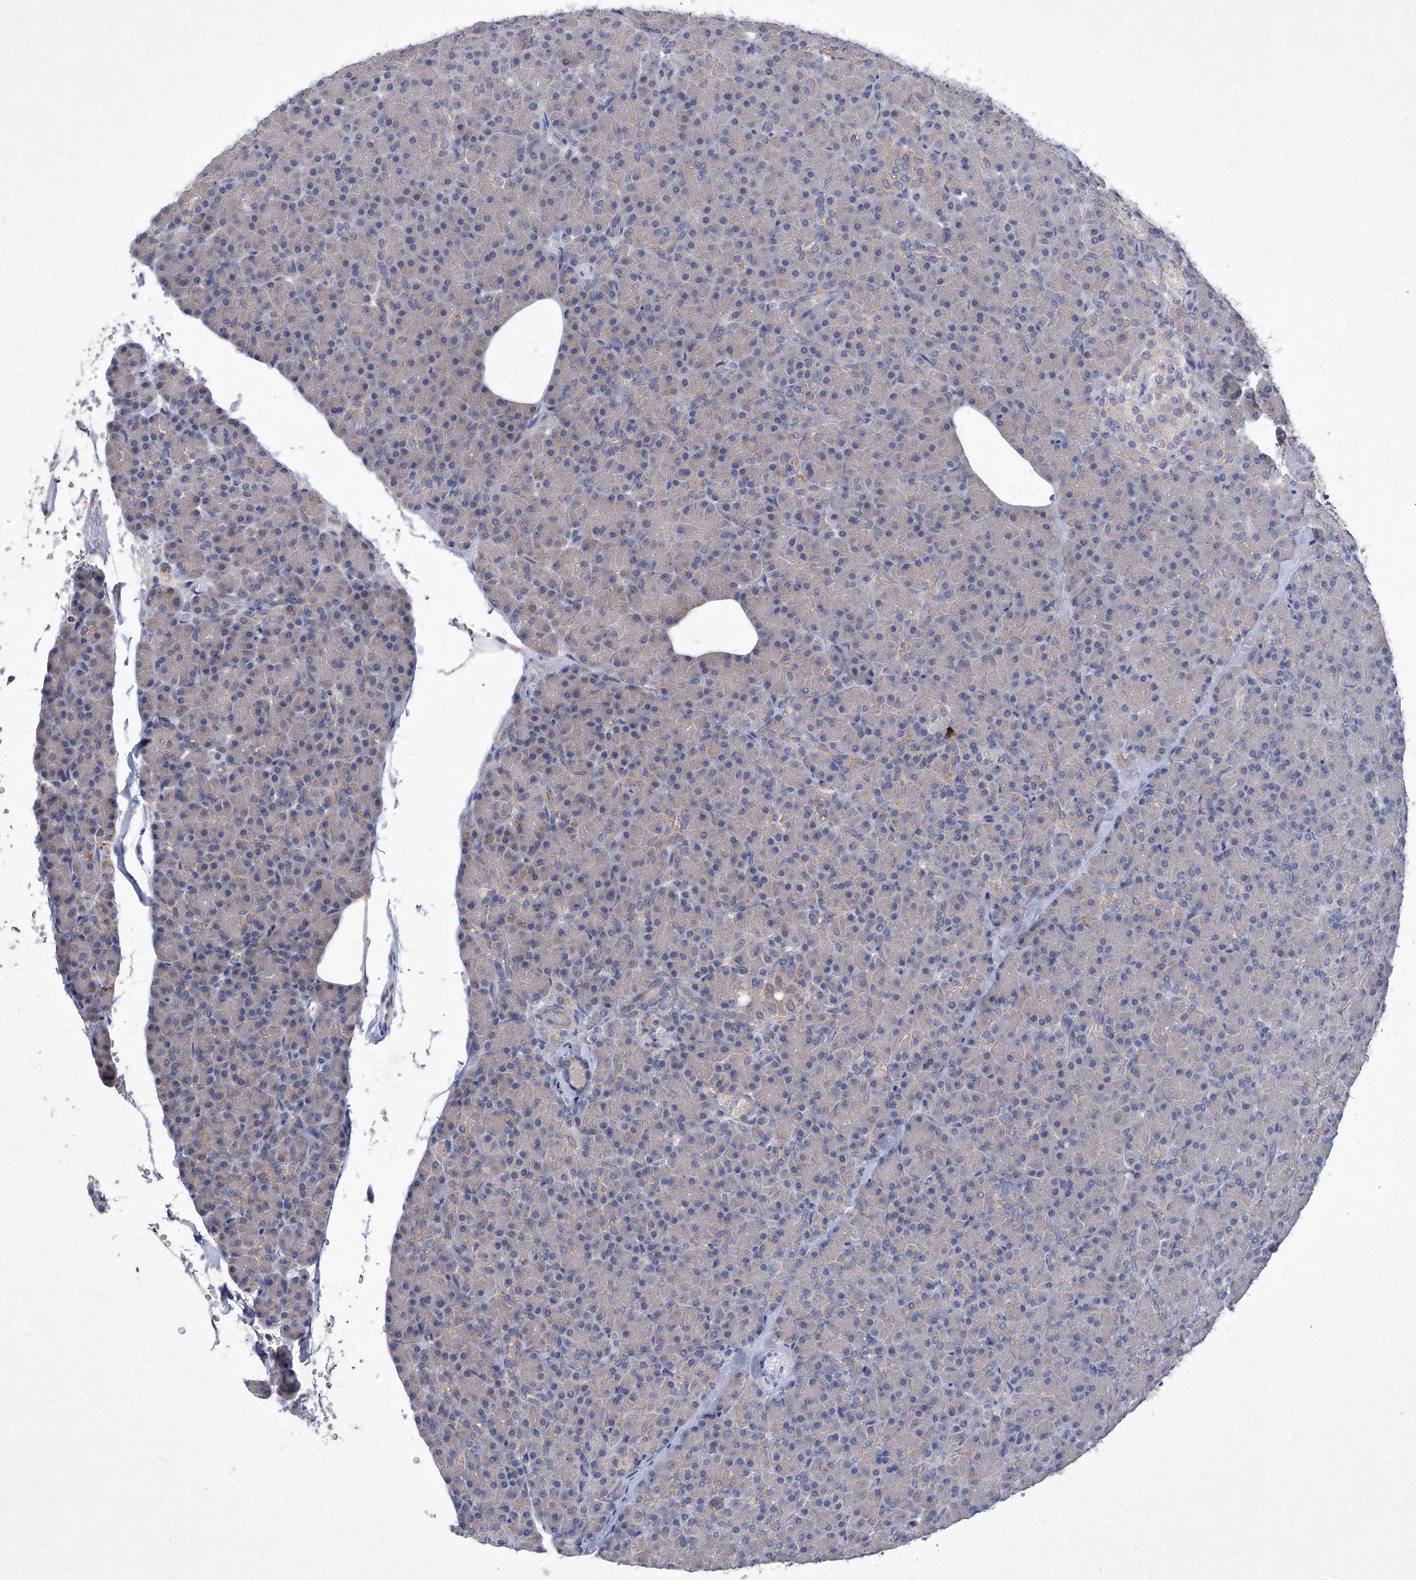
{"staining": {"intensity": "weak", "quantity": "<25%", "location": "cytoplasmic/membranous"}, "tissue": "pancreas", "cell_type": "Exocrine glandular cells", "image_type": "normal", "snomed": [{"axis": "morphology", "description": "Normal tissue, NOS"}, {"axis": "topography", "description": "Pancreas"}], "caption": "An IHC image of normal pancreas is shown. There is no staining in exocrine glandular cells of pancreas. (Immunohistochemistry, brightfield microscopy, high magnification).", "gene": "SBK2", "patient": {"sex": "female", "age": 43}}